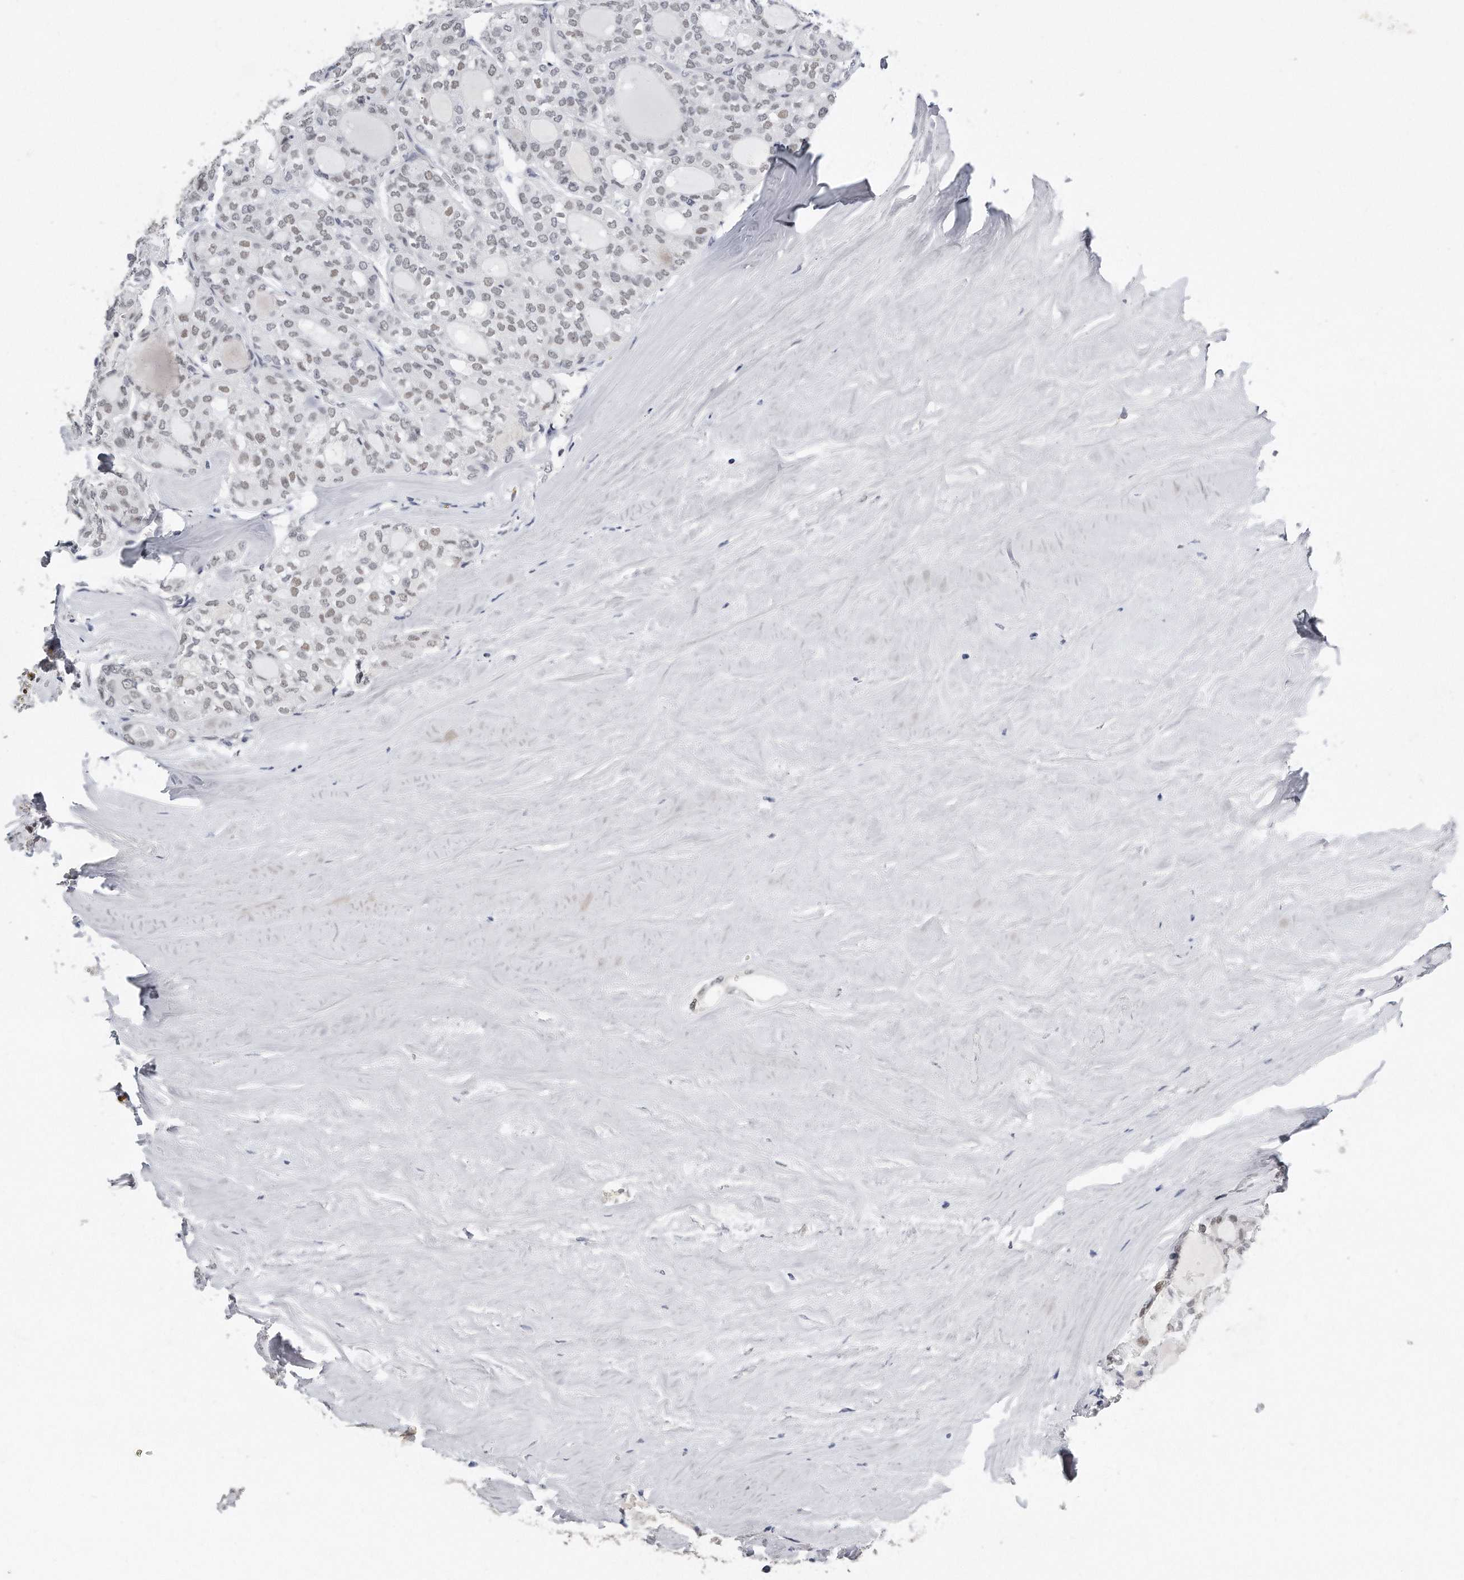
{"staining": {"intensity": "weak", "quantity": "25%-75%", "location": "nuclear"}, "tissue": "thyroid cancer", "cell_type": "Tumor cells", "image_type": "cancer", "snomed": [{"axis": "morphology", "description": "Follicular adenoma carcinoma, NOS"}, {"axis": "topography", "description": "Thyroid gland"}], "caption": "Immunohistochemistry (IHC) histopathology image of neoplastic tissue: human thyroid follicular adenoma carcinoma stained using IHC demonstrates low levels of weak protein expression localized specifically in the nuclear of tumor cells, appearing as a nuclear brown color.", "gene": "CTBP2", "patient": {"sex": "male", "age": 75}}